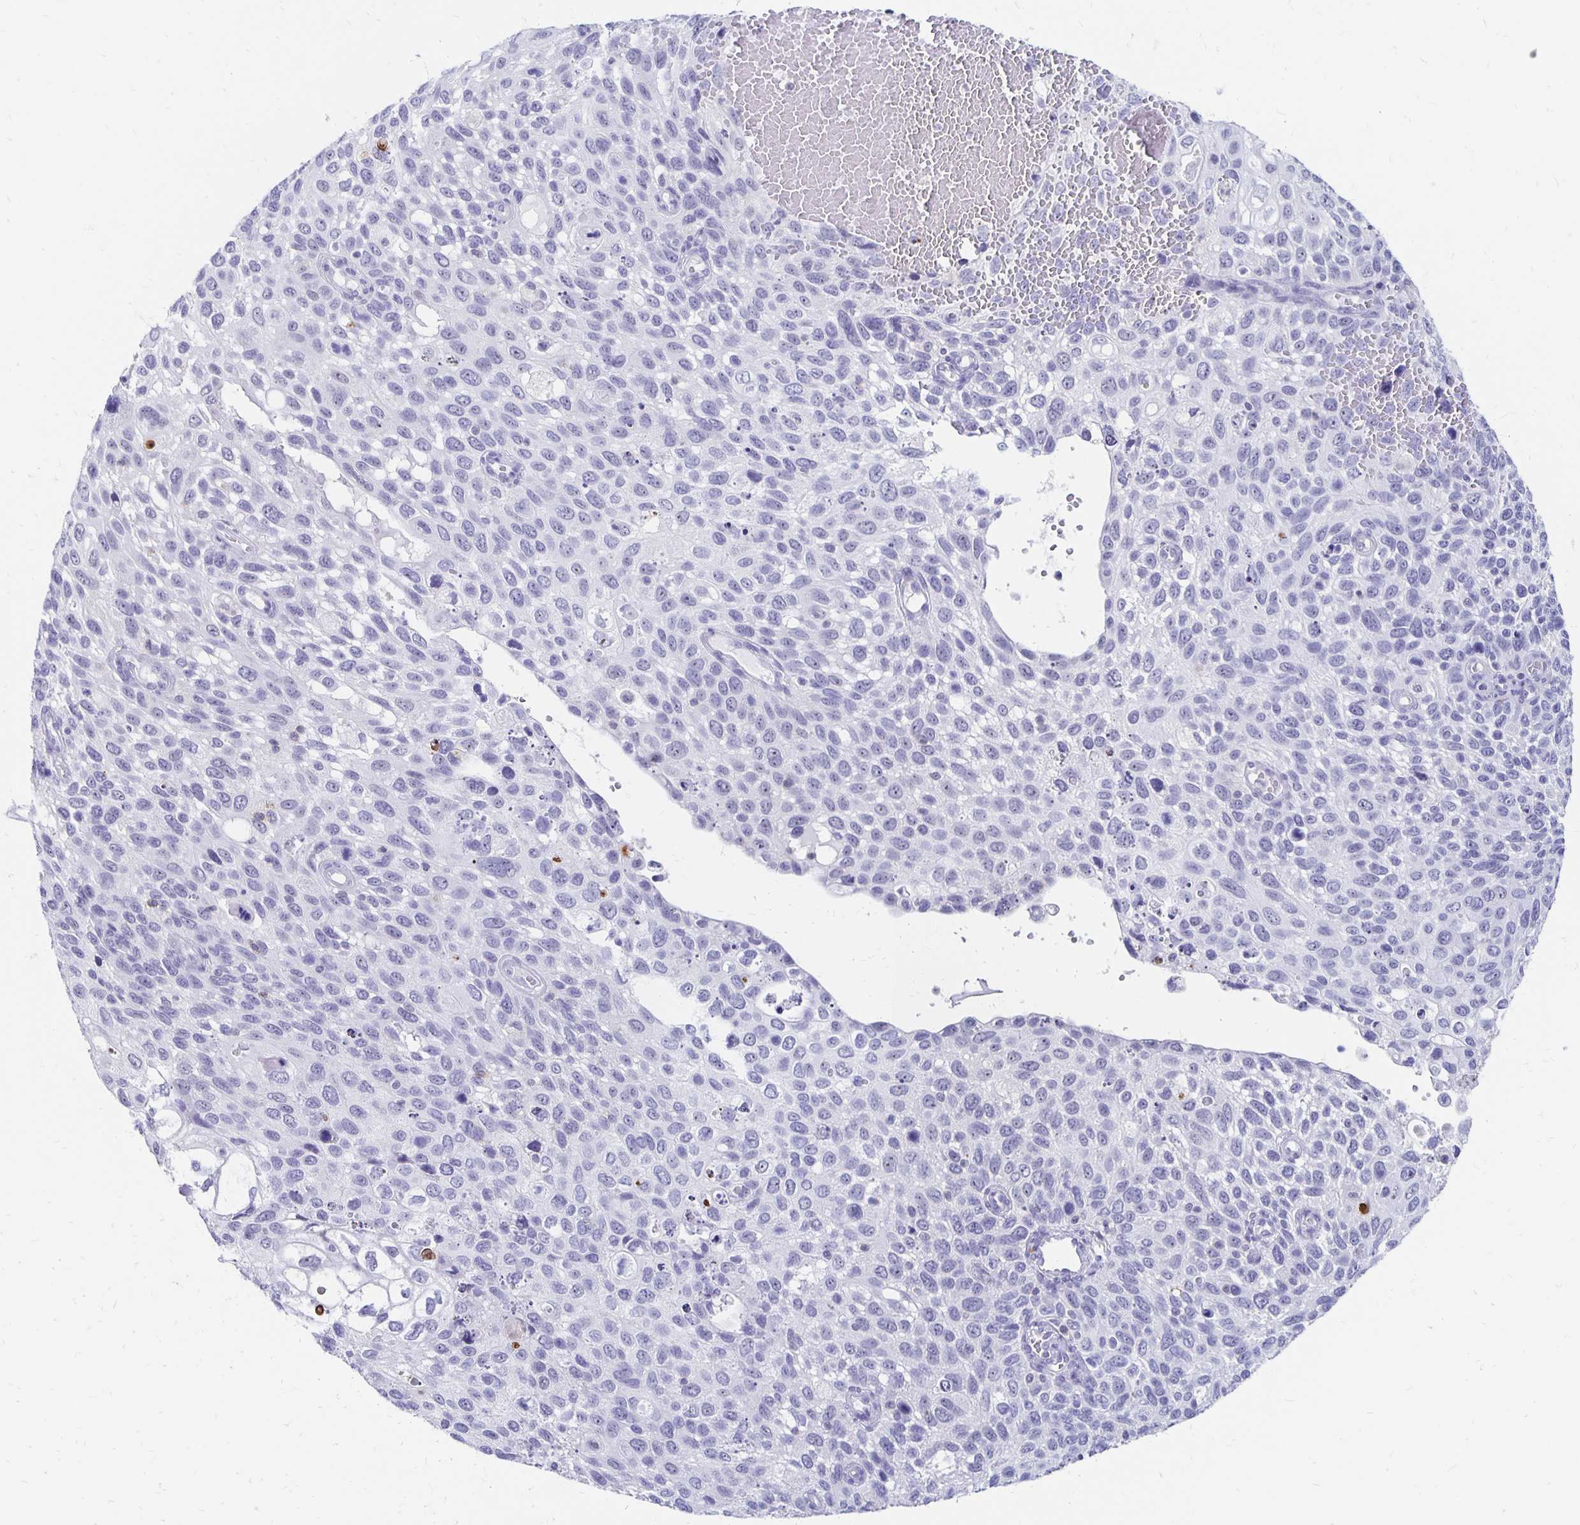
{"staining": {"intensity": "negative", "quantity": "none", "location": "none"}, "tissue": "cervical cancer", "cell_type": "Tumor cells", "image_type": "cancer", "snomed": [{"axis": "morphology", "description": "Squamous cell carcinoma, NOS"}, {"axis": "topography", "description": "Cervix"}], "caption": "A photomicrograph of cervical squamous cell carcinoma stained for a protein exhibits no brown staining in tumor cells.", "gene": "SYT2", "patient": {"sex": "female", "age": 70}}